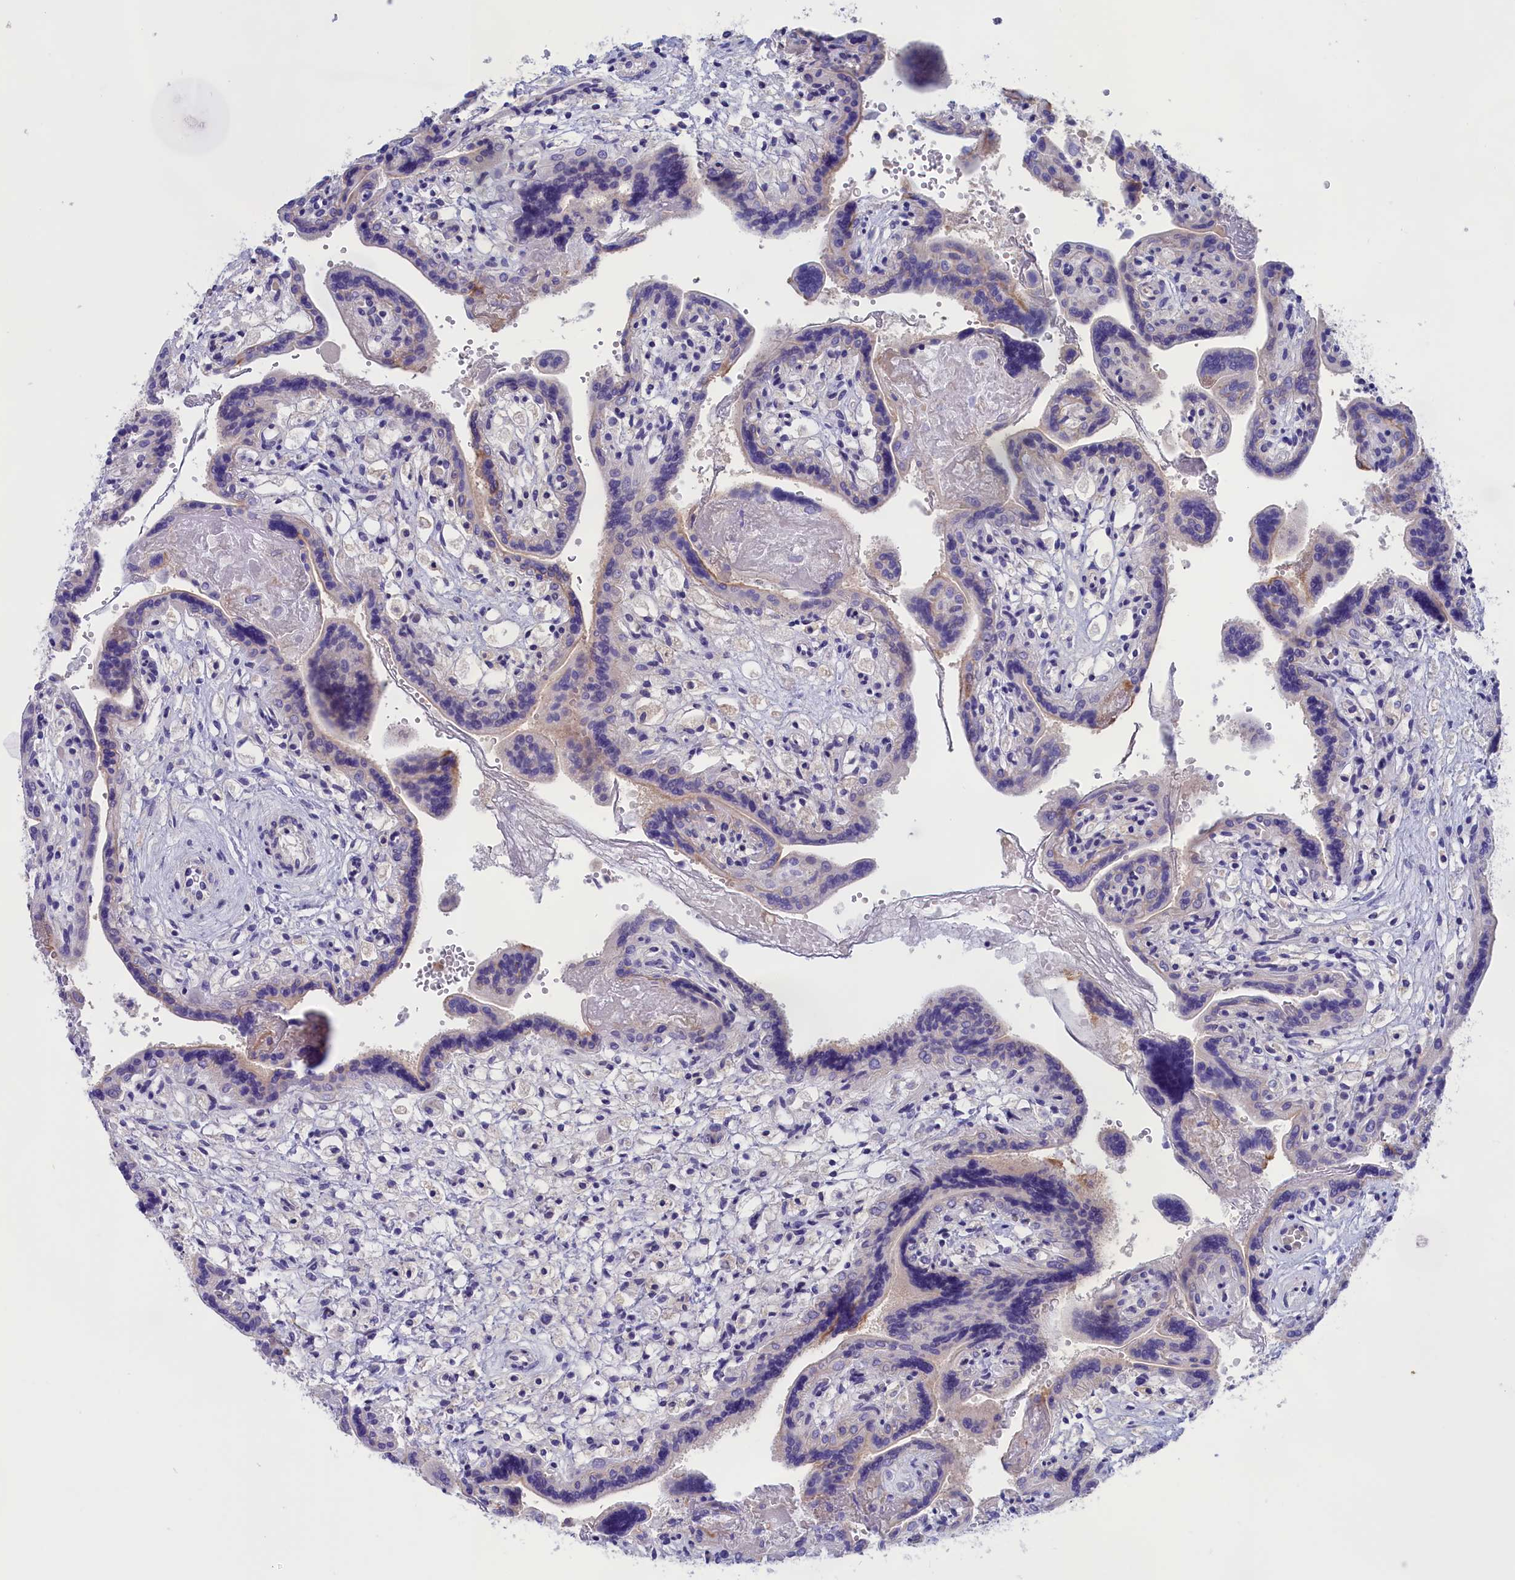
{"staining": {"intensity": "negative", "quantity": "none", "location": "none"}, "tissue": "placenta", "cell_type": "Trophoblastic cells", "image_type": "normal", "snomed": [{"axis": "morphology", "description": "Normal tissue, NOS"}, {"axis": "topography", "description": "Placenta"}], "caption": "IHC image of unremarkable placenta: placenta stained with DAB (3,3'-diaminobenzidine) demonstrates no significant protein expression in trophoblastic cells. The staining was performed using DAB (3,3'-diaminobenzidine) to visualize the protein expression in brown, while the nuclei were stained in blue with hematoxylin (Magnification: 20x).", "gene": "VPS35L", "patient": {"sex": "female", "age": 37}}